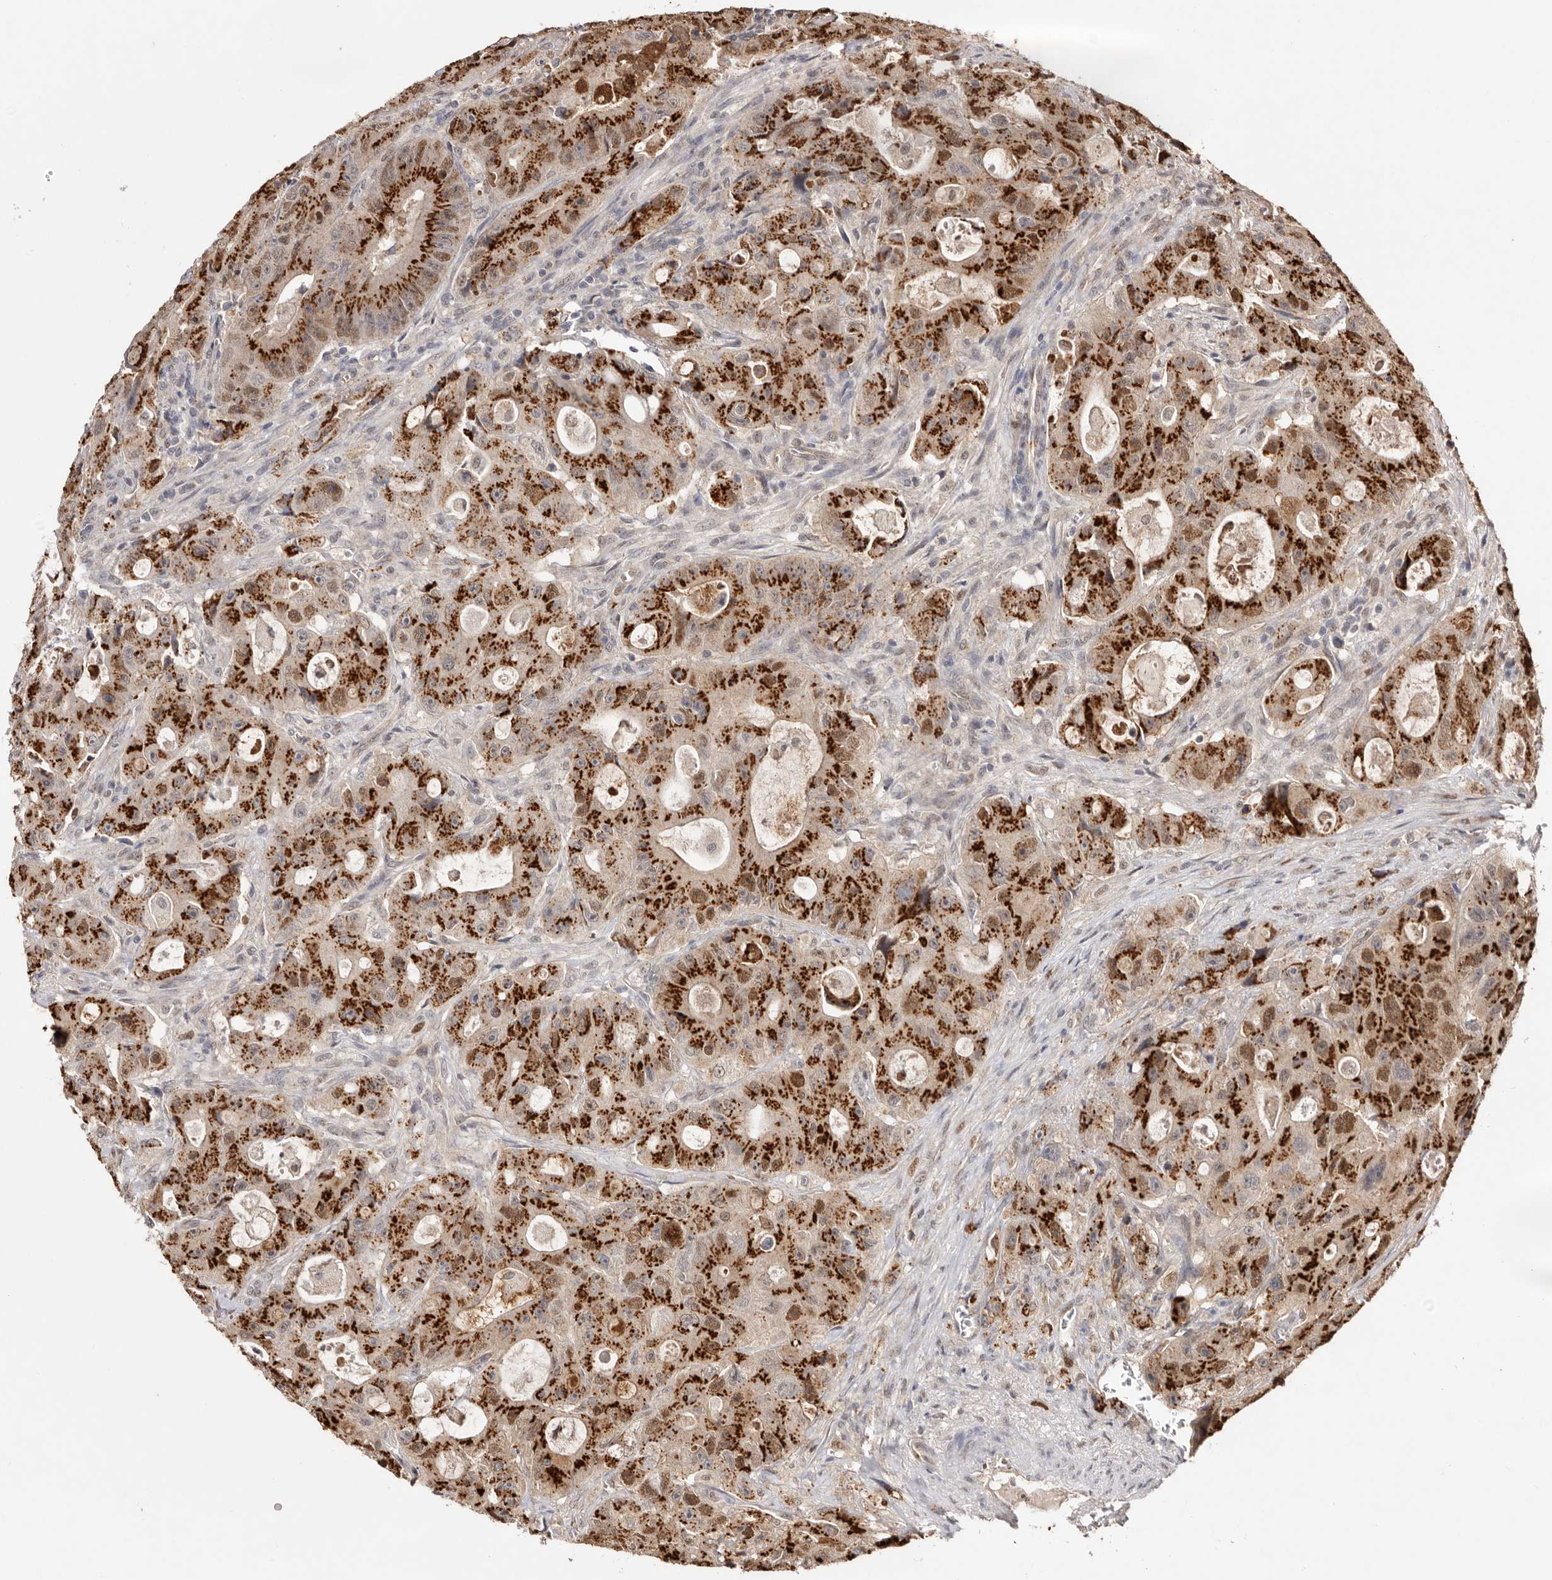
{"staining": {"intensity": "strong", "quantity": ">75%", "location": "cytoplasmic/membranous,nuclear"}, "tissue": "colorectal cancer", "cell_type": "Tumor cells", "image_type": "cancer", "snomed": [{"axis": "morphology", "description": "Adenocarcinoma, NOS"}, {"axis": "topography", "description": "Colon"}], "caption": "A high amount of strong cytoplasmic/membranous and nuclear staining is present in about >75% of tumor cells in colorectal adenocarcinoma tissue.", "gene": "NOTCH1", "patient": {"sex": "female", "age": 46}}